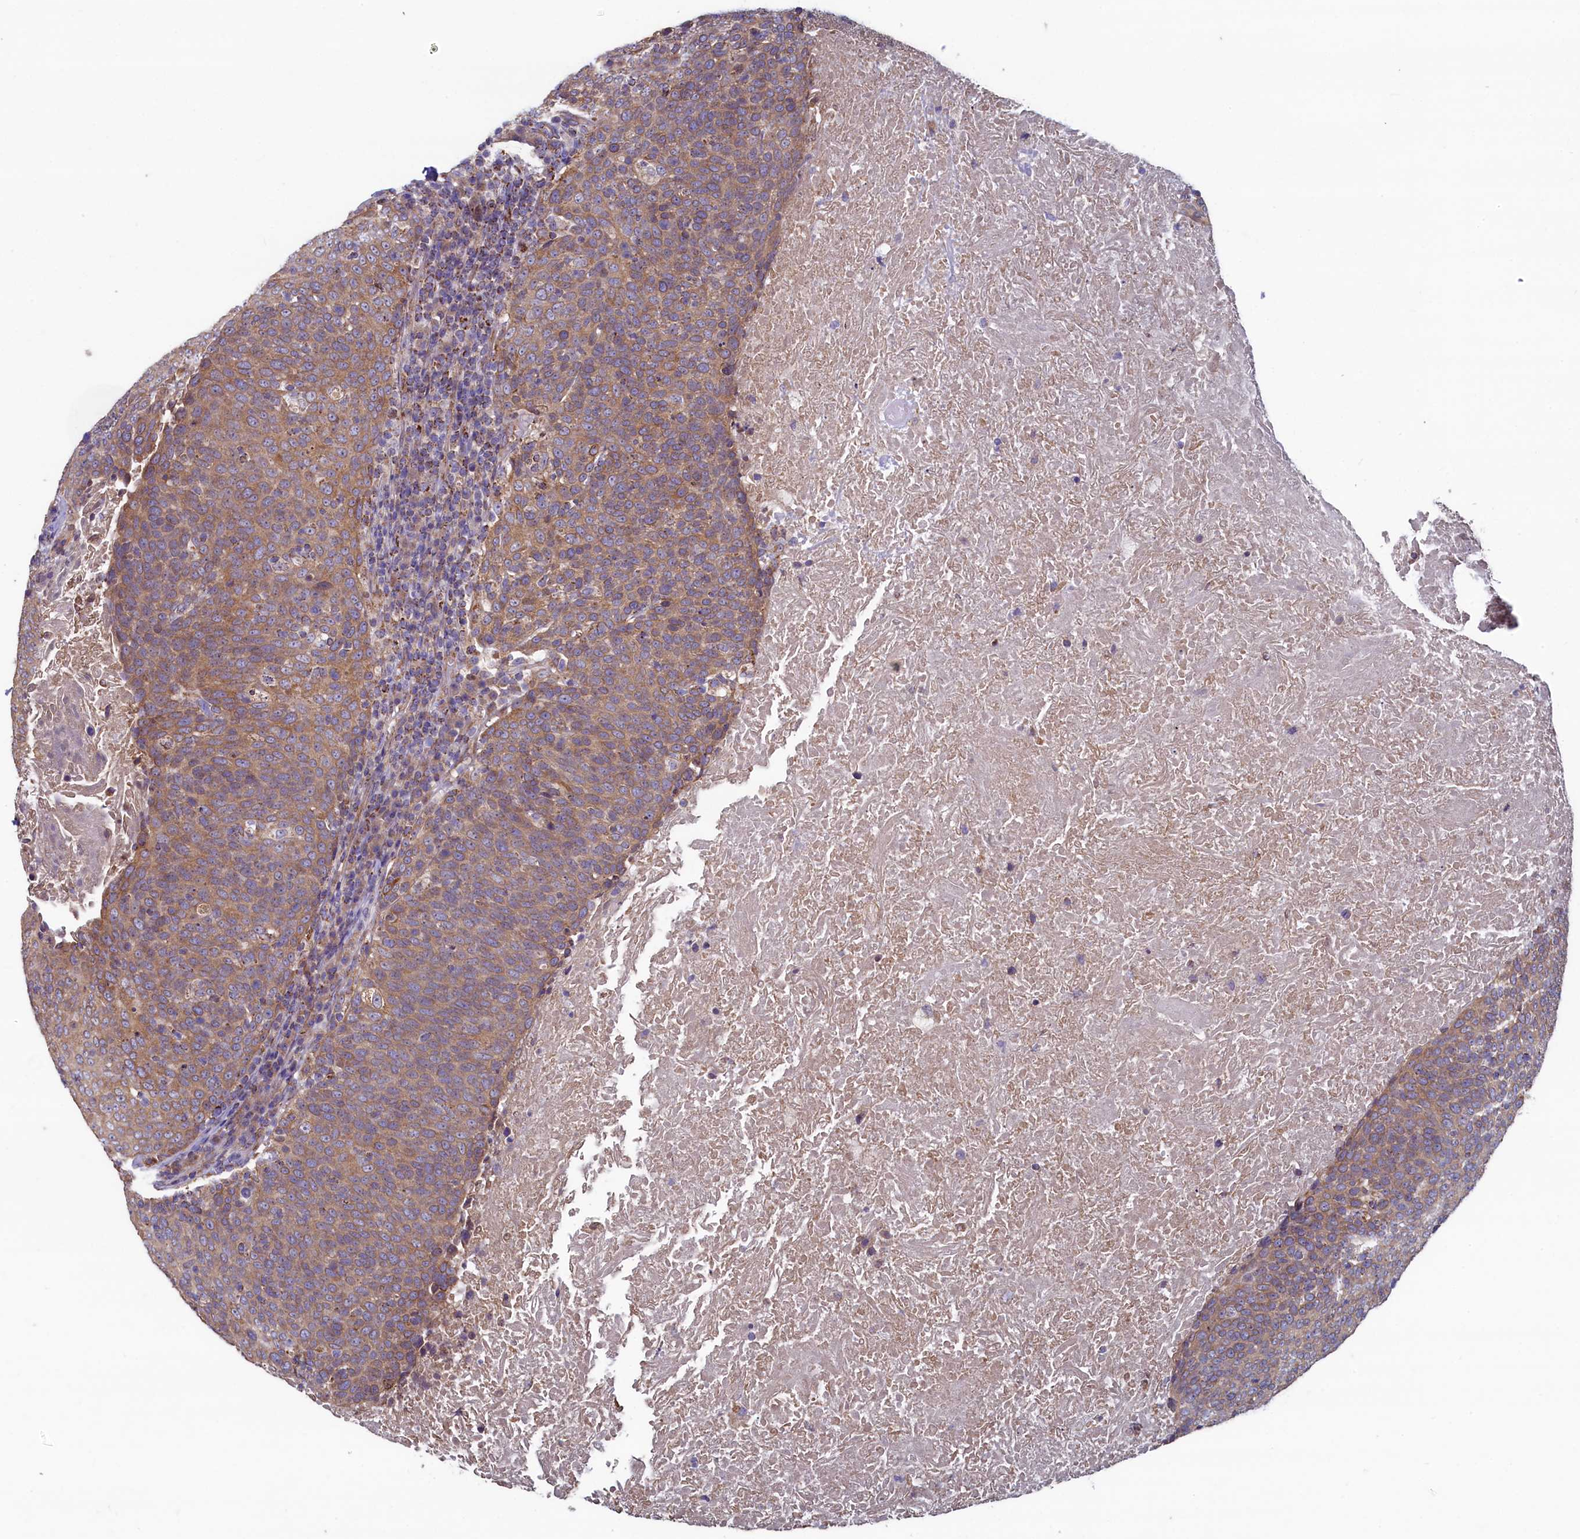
{"staining": {"intensity": "moderate", "quantity": ">75%", "location": "cytoplasmic/membranous"}, "tissue": "head and neck cancer", "cell_type": "Tumor cells", "image_type": "cancer", "snomed": [{"axis": "morphology", "description": "Squamous cell carcinoma, NOS"}, {"axis": "morphology", "description": "Squamous cell carcinoma, metastatic, NOS"}, {"axis": "topography", "description": "Lymph node"}, {"axis": "topography", "description": "Head-Neck"}], "caption": "The image demonstrates staining of squamous cell carcinoma (head and neck), revealing moderate cytoplasmic/membranous protein staining (brown color) within tumor cells.", "gene": "SPATA2L", "patient": {"sex": "male", "age": 62}}